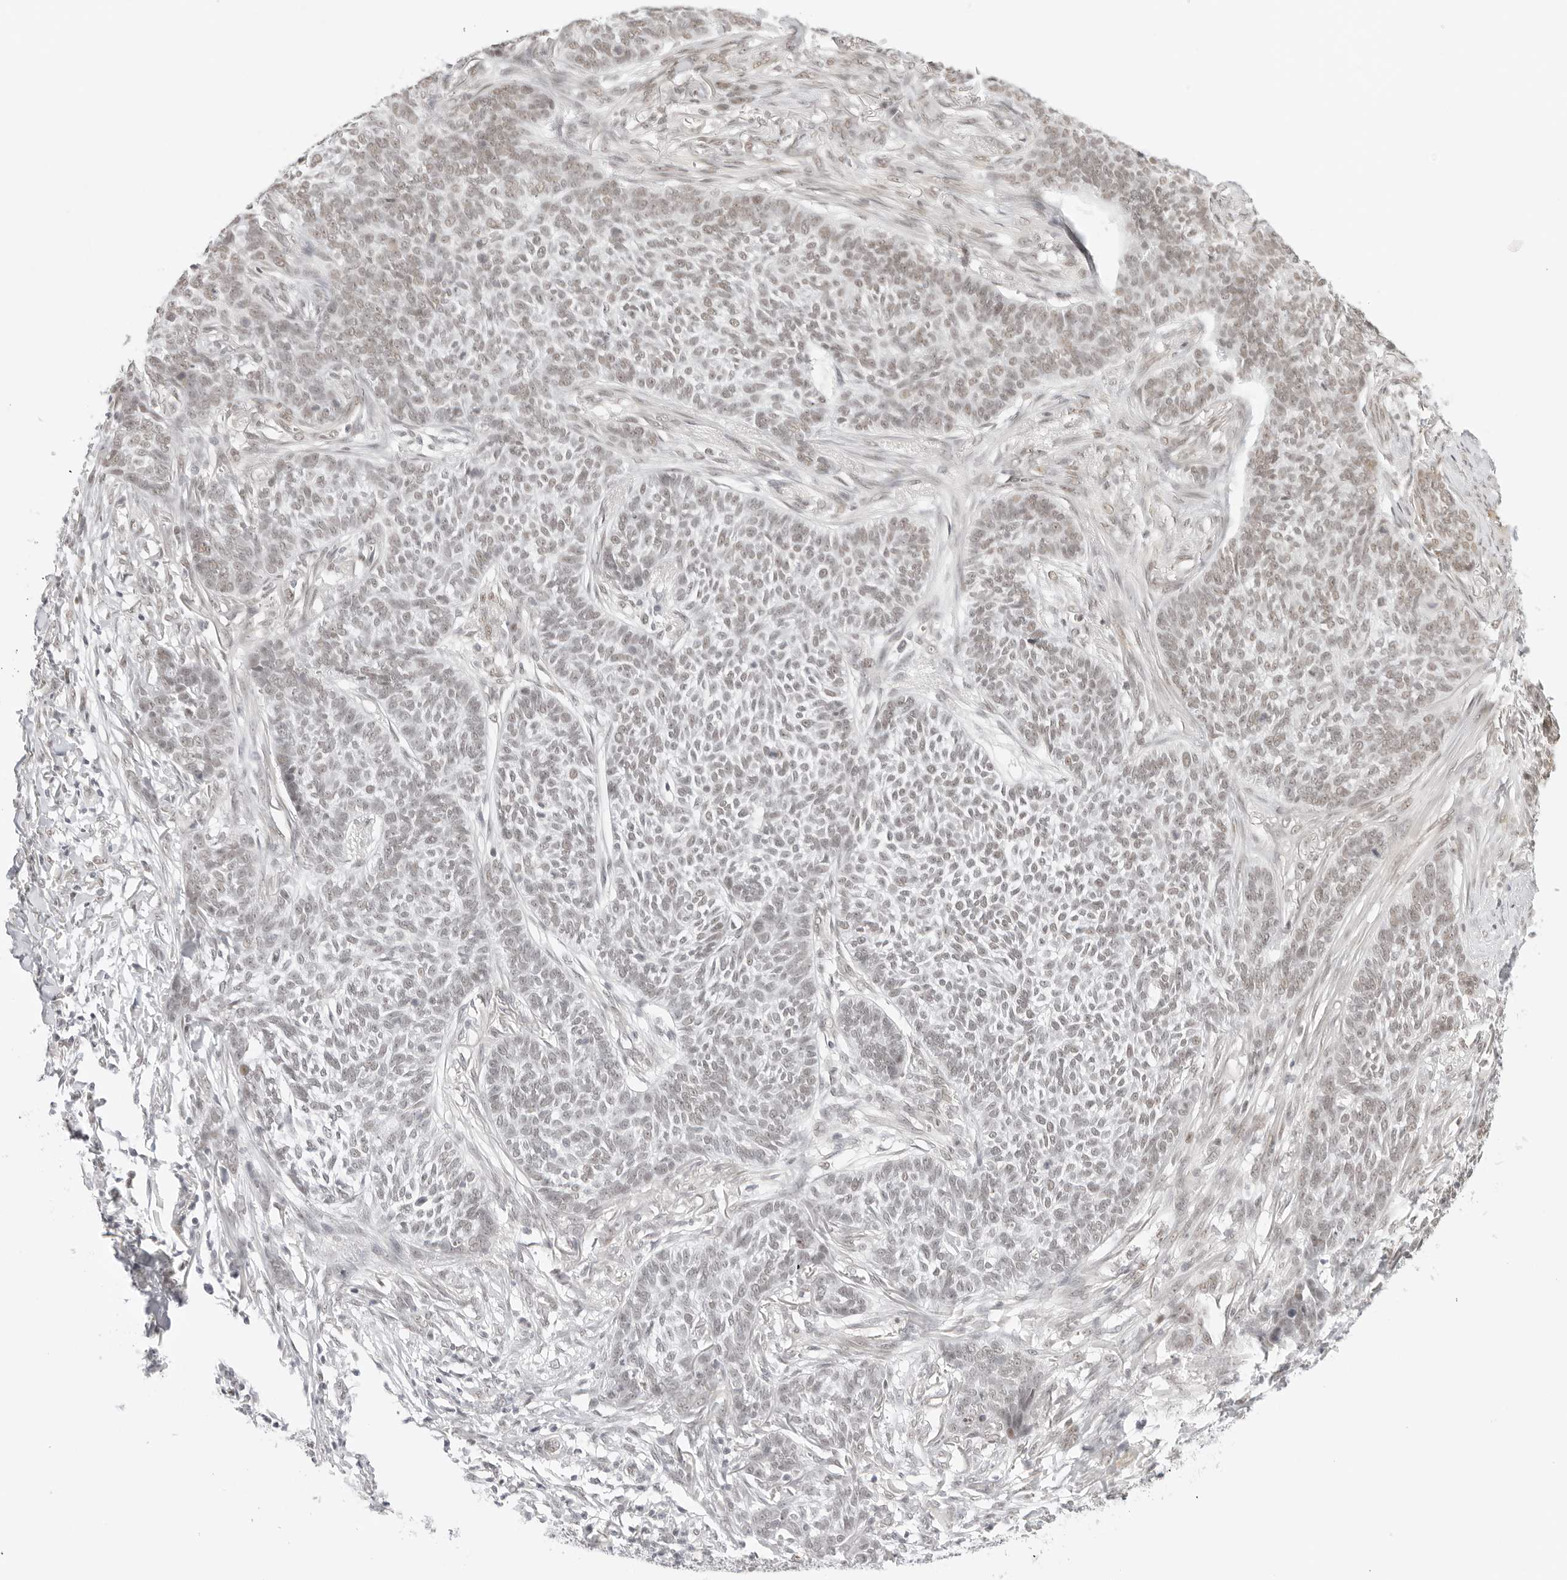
{"staining": {"intensity": "weak", "quantity": "<25%", "location": "nuclear"}, "tissue": "skin cancer", "cell_type": "Tumor cells", "image_type": "cancer", "snomed": [{"axis": "morphology", "description": "Basal cell carcinoma"}, {"axis": "topography", "description": "Skin"}], "caption": "The image shows no significant positivity in tumor cells of basal cell carcinoma (skin).", "gene": "TCIM", "patient": {"sex": "male", "age": 85}}